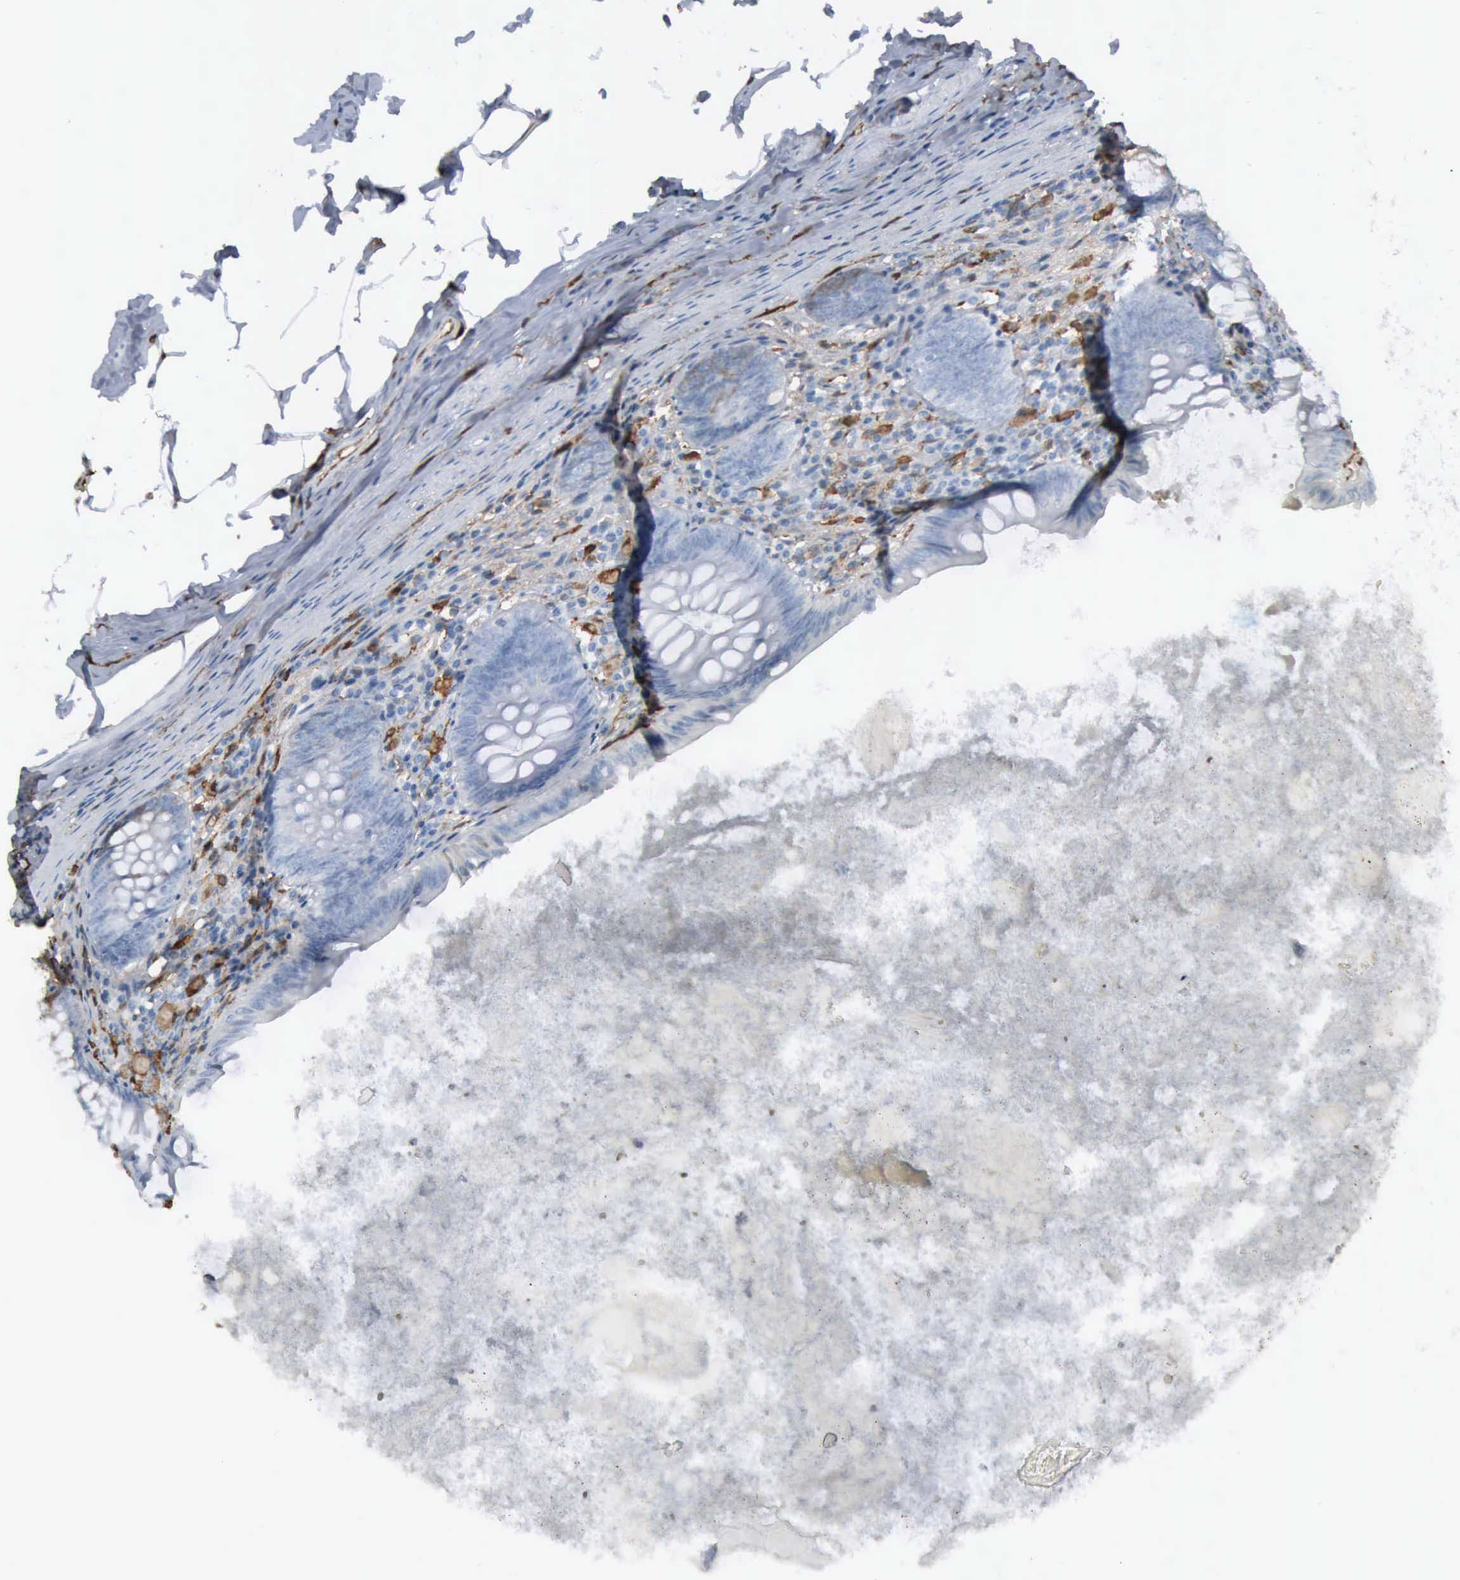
{"staining": {"intensity": "negative", "quantity": "none", "location": "none"}, "tissue": "appendix", "cell_type": "Glandular cells", "image_type": "normal", "snomed": [{"axis": "morphology", "description": "Normal tissue, NOS"}, {"axis": "topography", "description": "Appendix"}], "caption": "The micrograph displays no staining of glandular cells in benign appendix.", "gene": "FSCN1", "patient": {"sex": "female", "age": 82}}